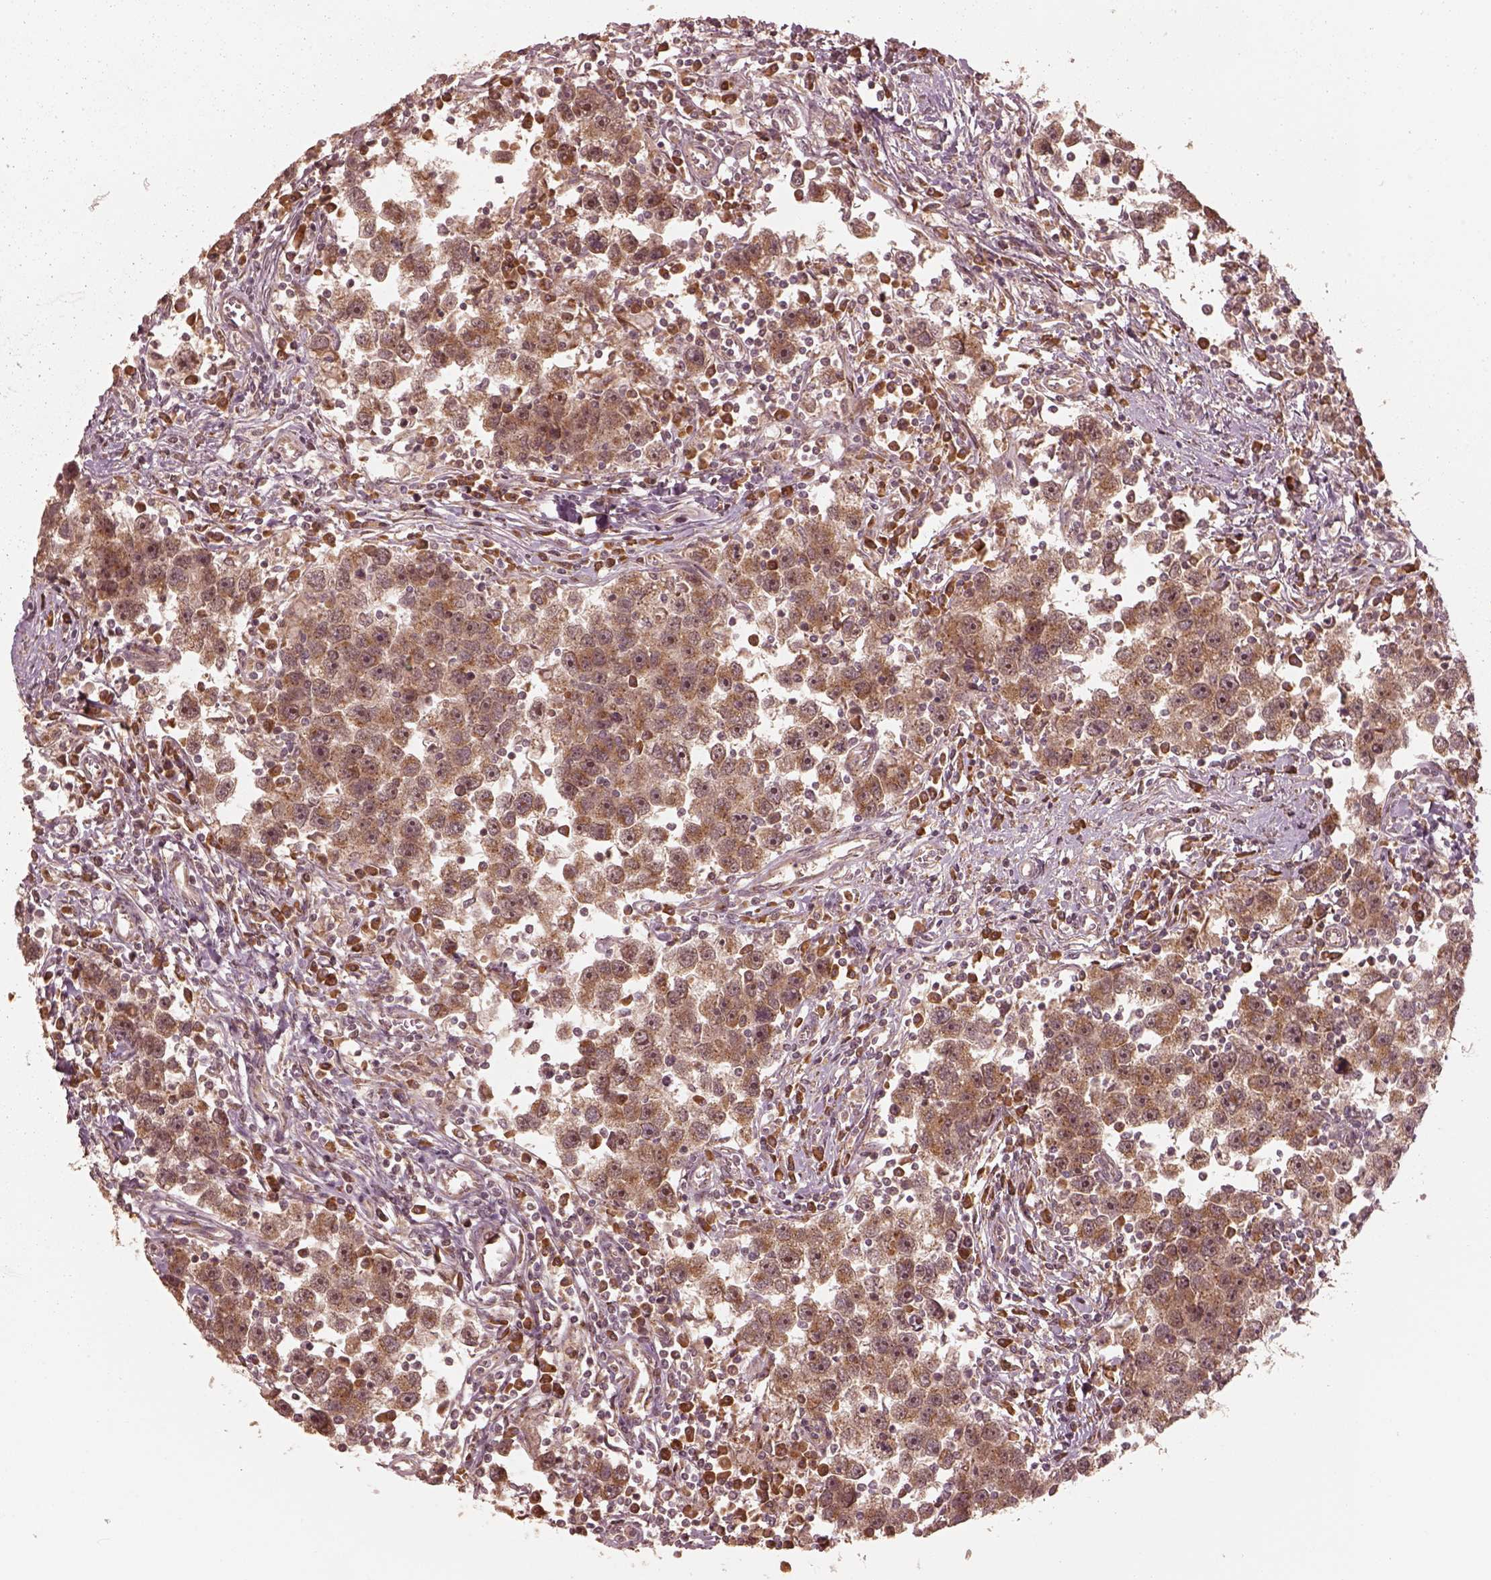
{"staining": {"intensity": "moderate", "quantity": ">75%", "location": "cytoplasmic/membranous"}, "tissue": "testis cancer", "cell_type": "Tumor cells", "image_type": "cancer", "snomed": [{"axis": "morphology", "description": "Seminoma, NOS"}, {"axis": "topography", "description": "Testis"}], "caption": "A micrograph showing moderate cytoplasmic/membranous staining in about >75% of tumor cells in testis seminoma, as visualized by brown immunohistochemical staining.", "gene": "DNAJC25", "patient": {"sex": "male", "age": 30}}